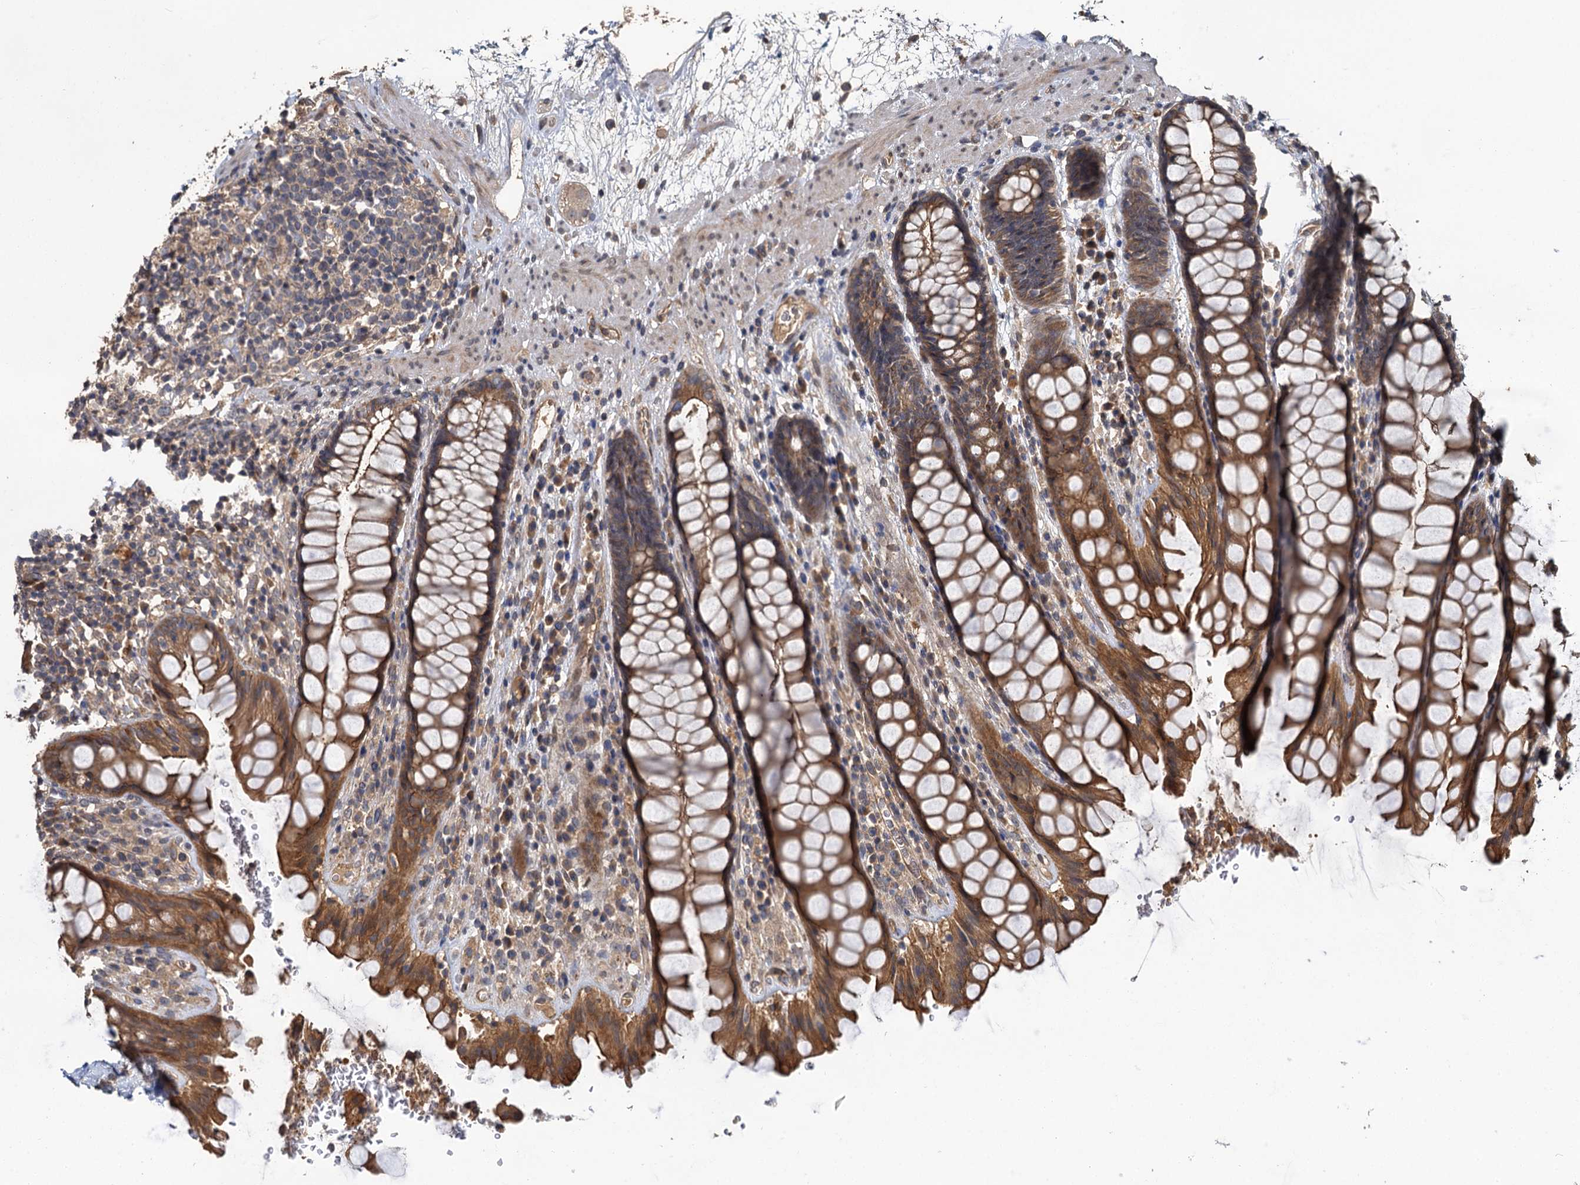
{"staining": {"intensity": "moderate", "quantity": ">75%", "location": "cytoplasmic/membranous"}, "tissue": "rectum", "cell_type": "Glandular cells", "image_type": "normal", "snomed": [{"axis": "morphology", "description": "Normal tissue, NOS"}, {"axis": "topography", "description": "Rectum"}], "caption": "A brown stain shows moderate cytoplasmic/membranous expression of a protein in glandular cells of normal human rectum. Using DAB (brown) and hematoxylin (blue) stains, captured at high magnification using brightfield microscopy.", "gene": "ZNF324", "patient": {"sex": "male", "age": 64}}